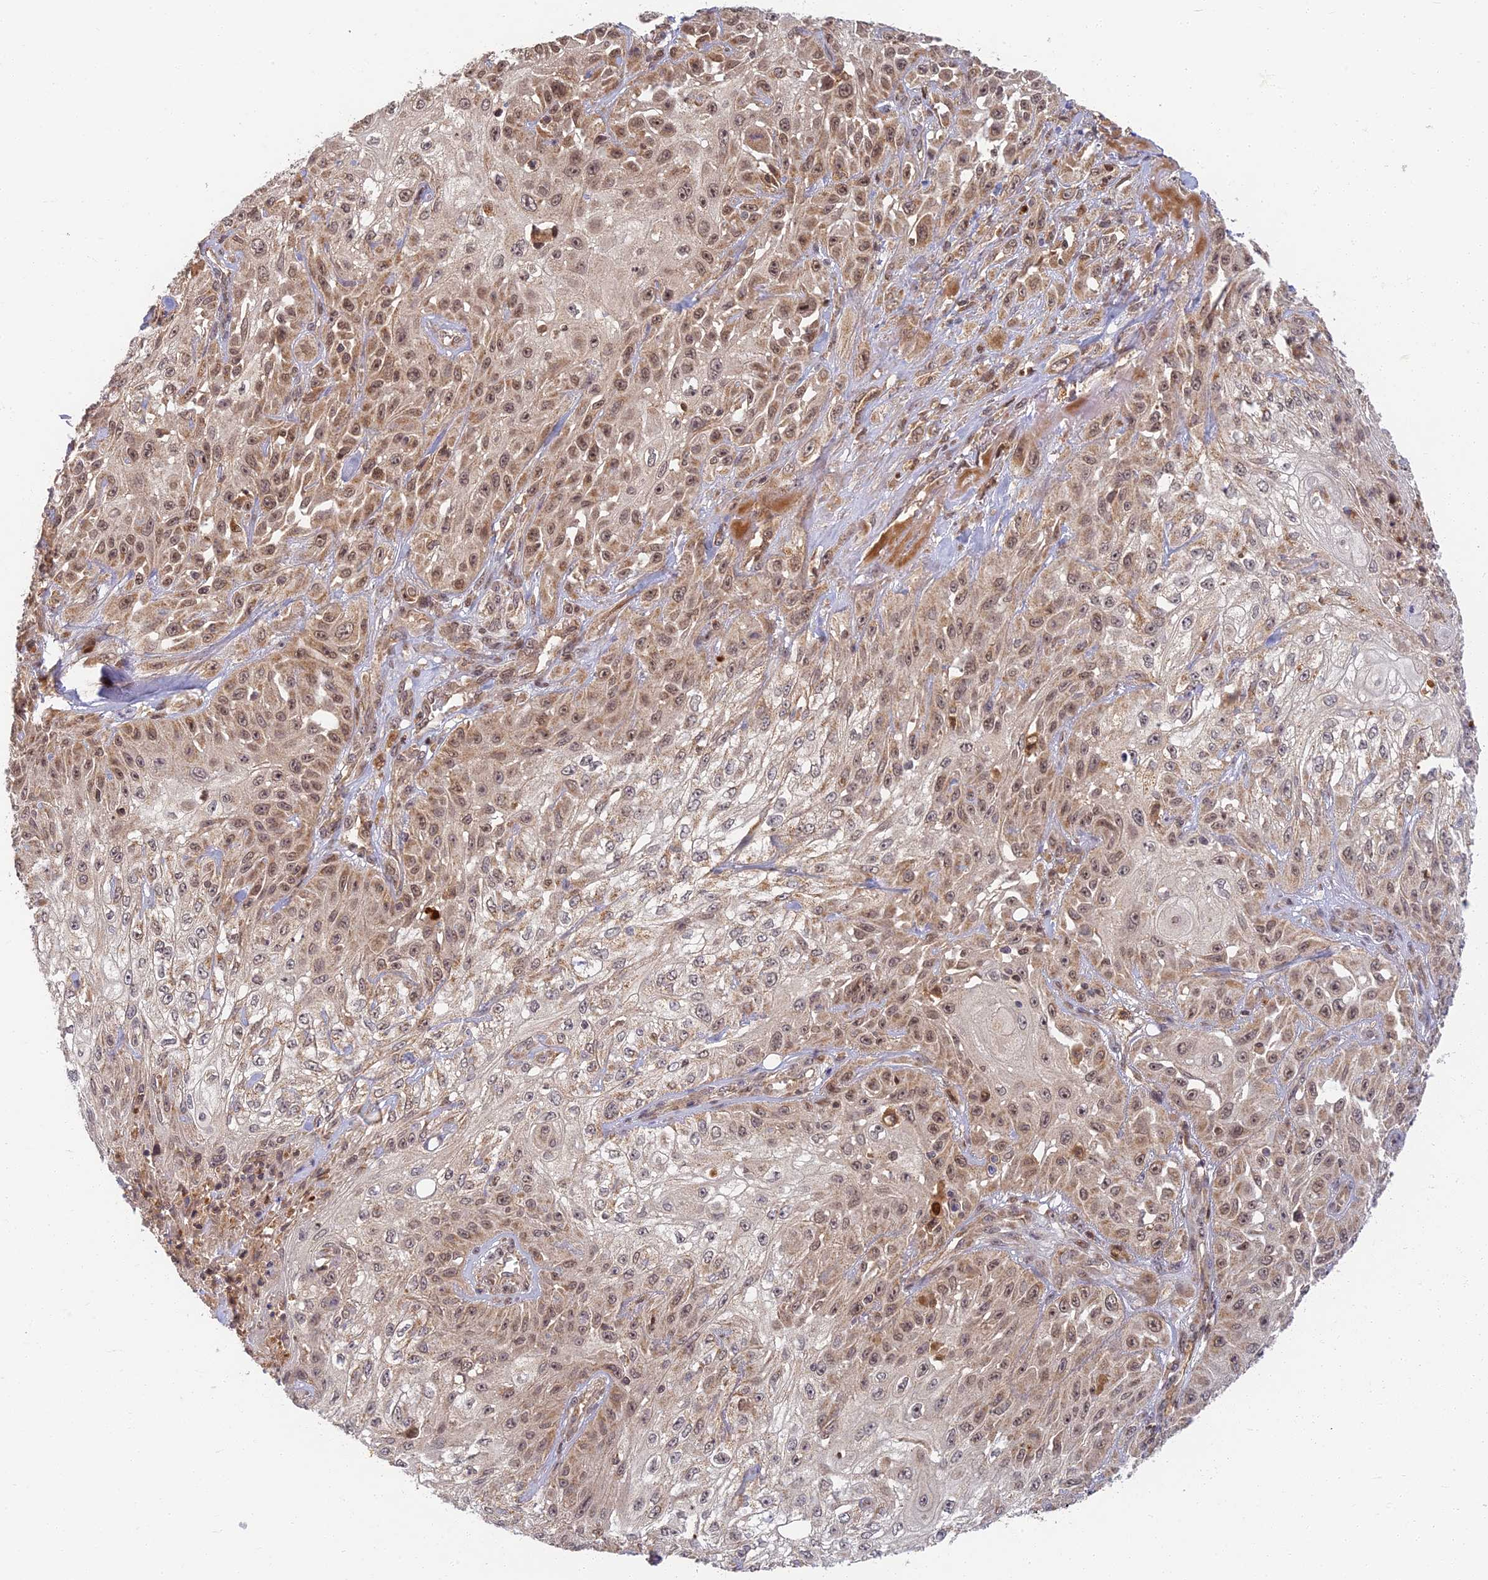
{"staining": {"intensity": "moderate", "quantity": ">75%", "location": "cytoplasmic/membranous"}, "tissue": "skin cancer", "cell_type": "Tumor cells", "image_type": "cancer", "snomed": [{"axis": "morphology", "description": "Squamous cell carcinoma, NOS"}, {"axis": "morphology", "description": "Squamous cell carcinoma, metastatic, NOS"}, {"axis": "topography", "description": "Skin"}, {"axis": "topography", "description": "Lymph node"}], "caption": "This is an image of immunohistochemistry (IHC) staining of skin squamous cell carcinoma, which shows moderate positivity in the cytoplasmic/membranous of tumor cells.", "gene": "RGL3", "patient": {"sex": "male", "age": 75}}